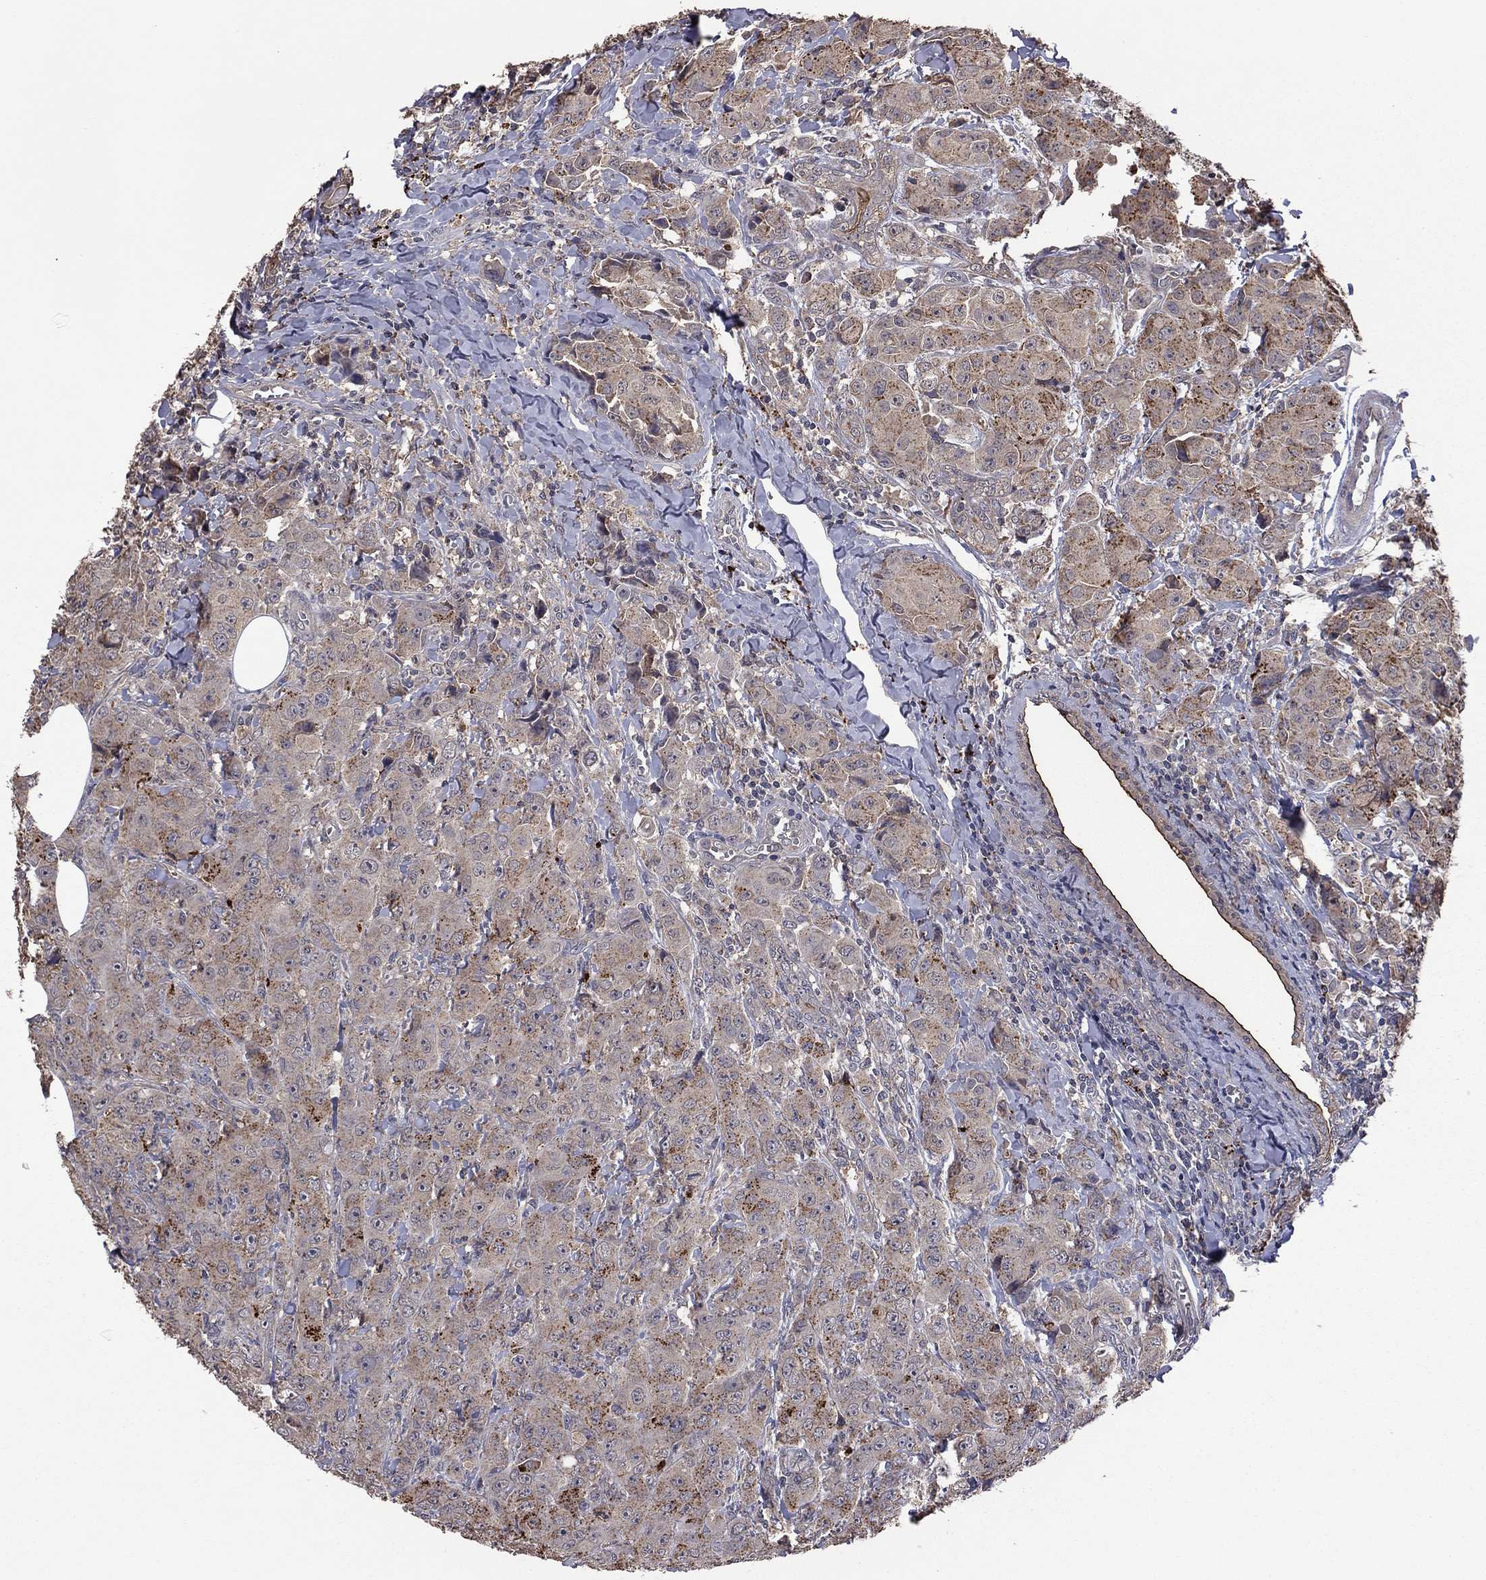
{"staining": {"intensity": "moderate", "quantity": "25%-75%", "location": "cytoplasmic/membranous"}, "tissue": "breast cancer", "cell_type": "Tumor cells", "image_type": "cancer", "snomed": [{"axis": "morphology", "description": "Duct carcinoma"}, {"axis": "topography", "description": "Breast"}], "caption": "Breast infiltrating ductal carcinoma tissue displays moderate cytoplasmic/membranous positivity in approximately 25%-75% of tumor cells", "gene": "TSNARE1", "patient": {"sex": "female", "age": 43}}